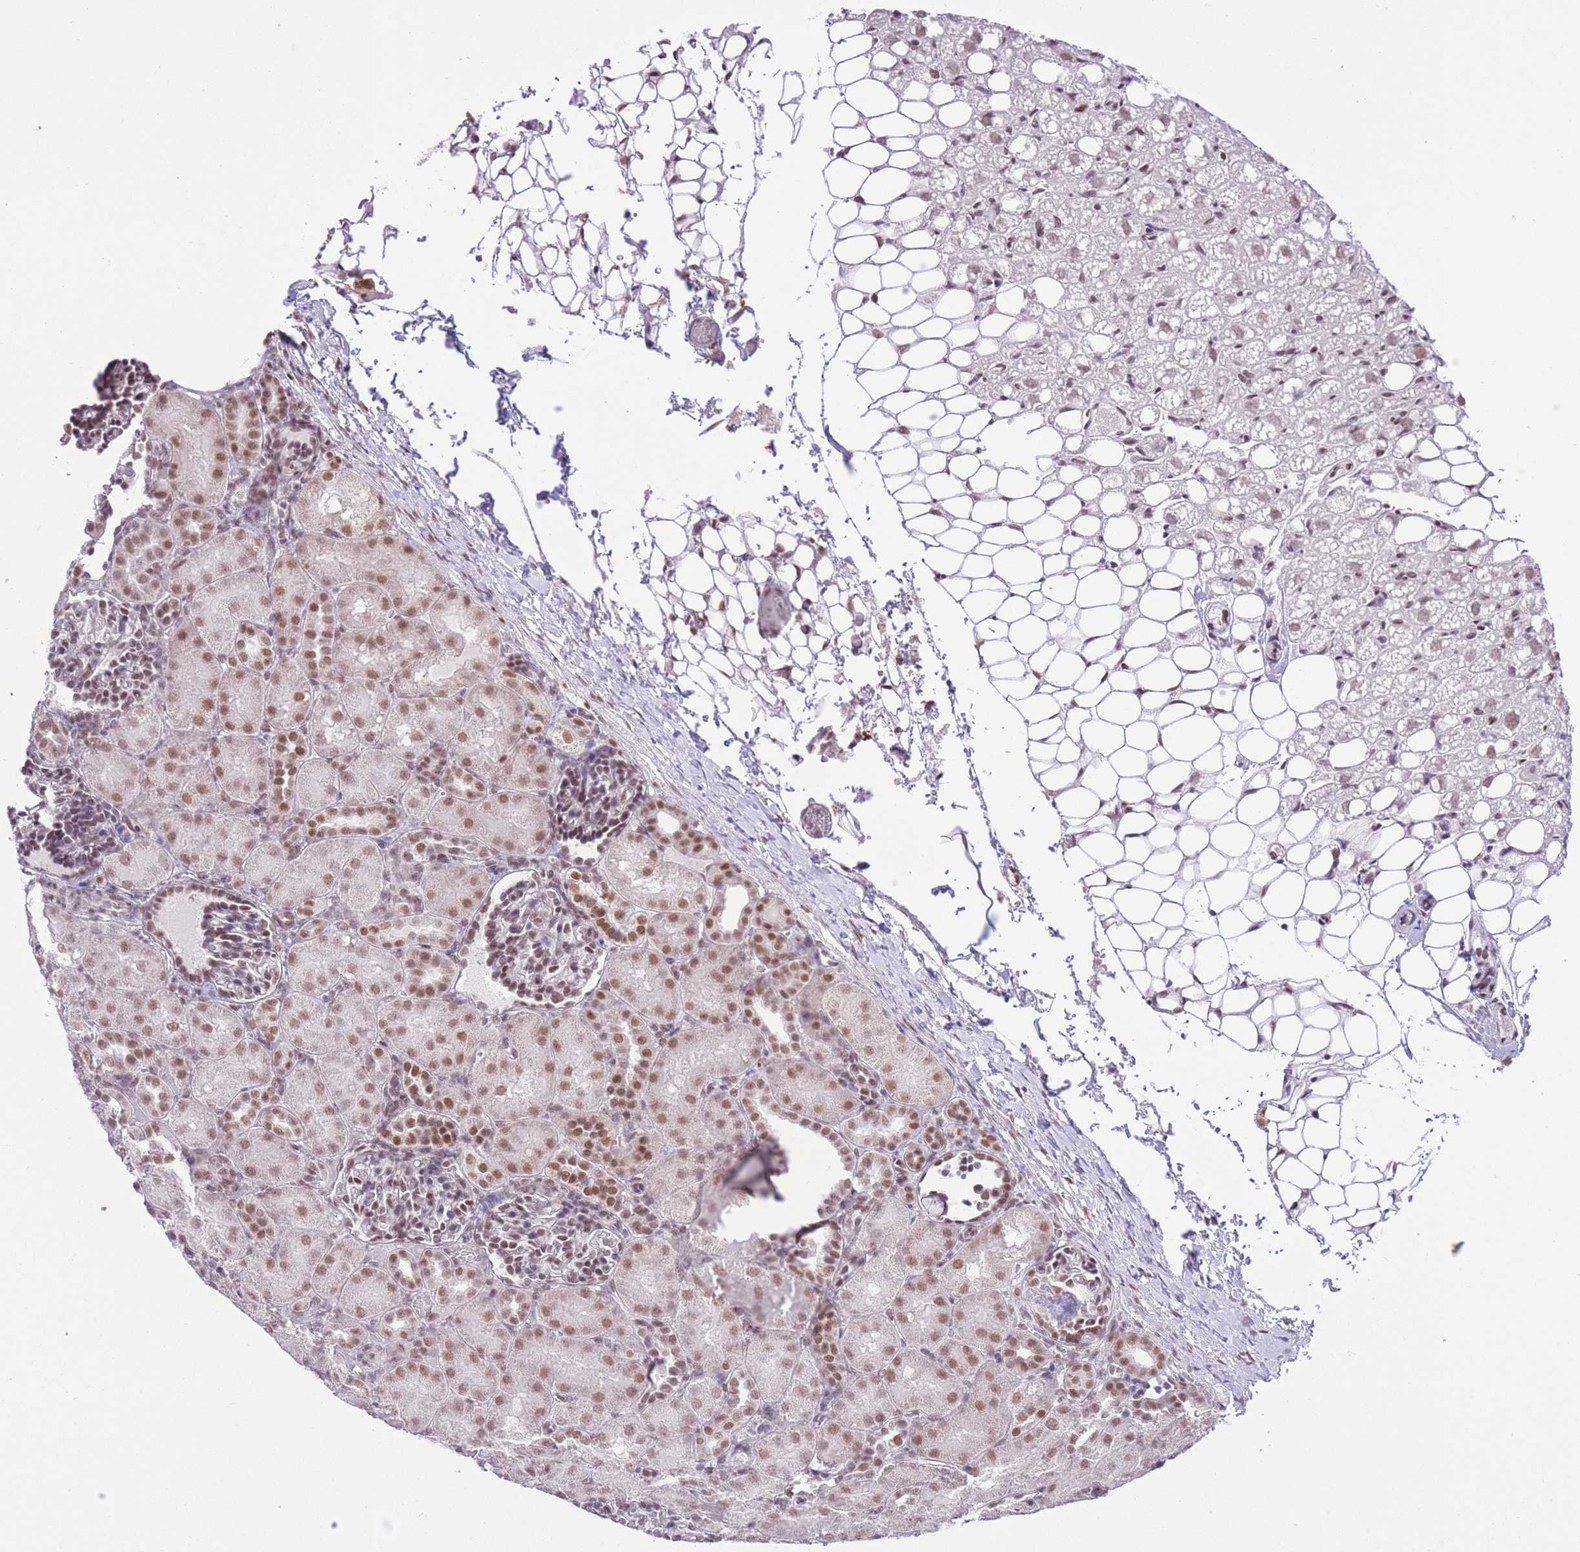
{"staining": {"intensity": "moderate", "quantity": ">75%", "location": "nuclear"}, "tissue": "kidney", "cell_type": "Cells in glomeruli", "image_type": "normal", "snomed": [{"axis": "morphology", "description": "Normal tissue, NOS"}, {"axis": "topography", "description": "Kidney"}], "caption": "A medium amount of moderate nuclear staining is identified in approximately >75% of cells in glomeruli in normal kidney. (IHC, brightfield microscopy, high magnification).", "gene": "ZBED5", "patient": {"sex": "male", "age": 1}}